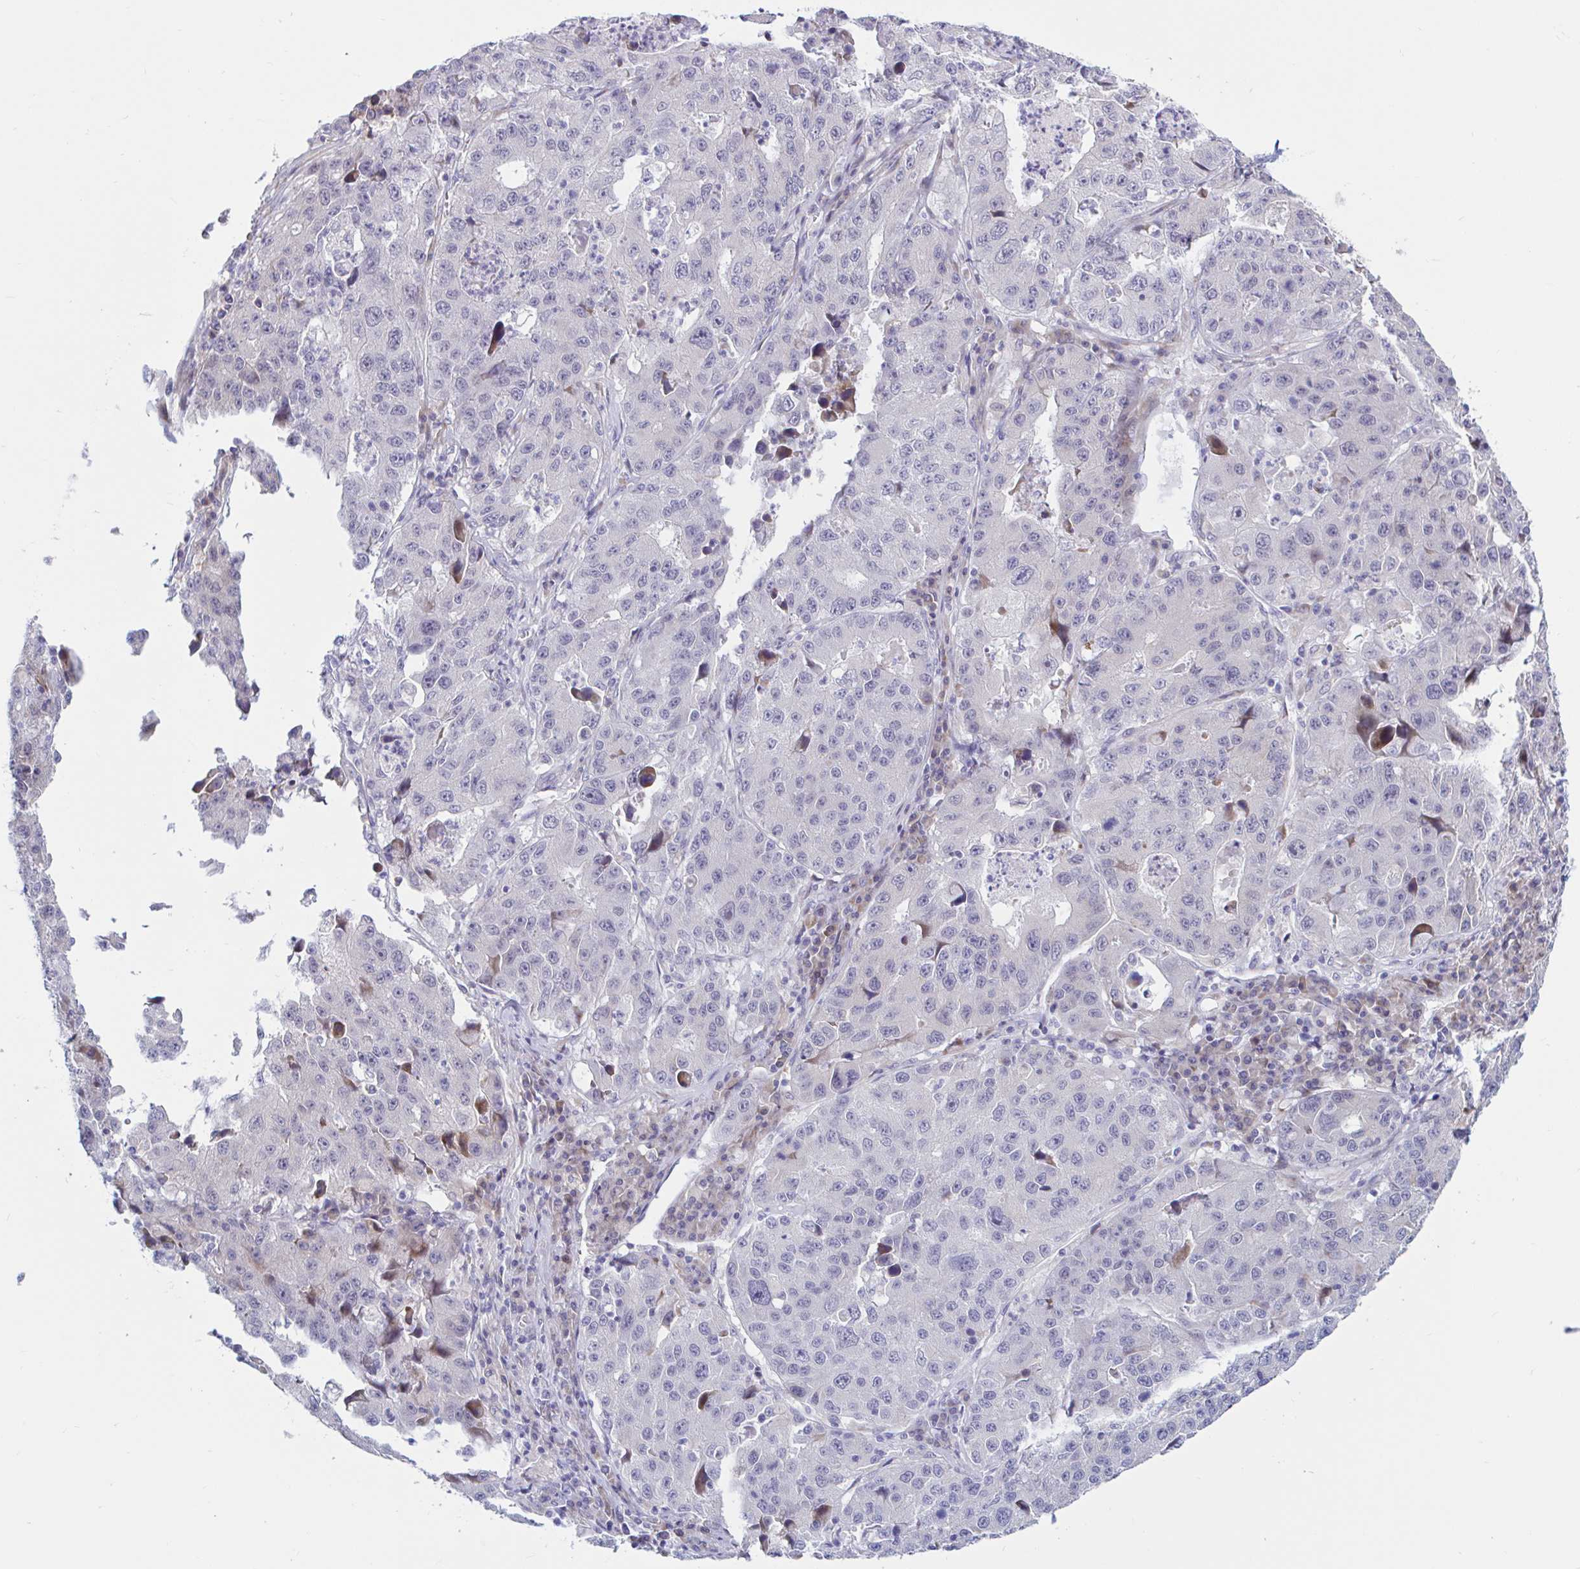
{"staining": {"intensity": "negative", "quantity": "none", "location": "none"}, "tissue": "stomach cancer", "cell_type": "Tumor cells", "image_type": "cancer", "snomed": [{"axis": "morphology", "description": "Adenocarcinoma, NOS"}, {"axis": "topography", "description": "Stomach"}], "caption": "There is no significant staining in tumor cells of stomach cancer. (DAB immunohistochemistry (IHC) with hematoxylin counter stain).", "gene": "NBPF3", "patient": {"sex": "male", "age": 71}}